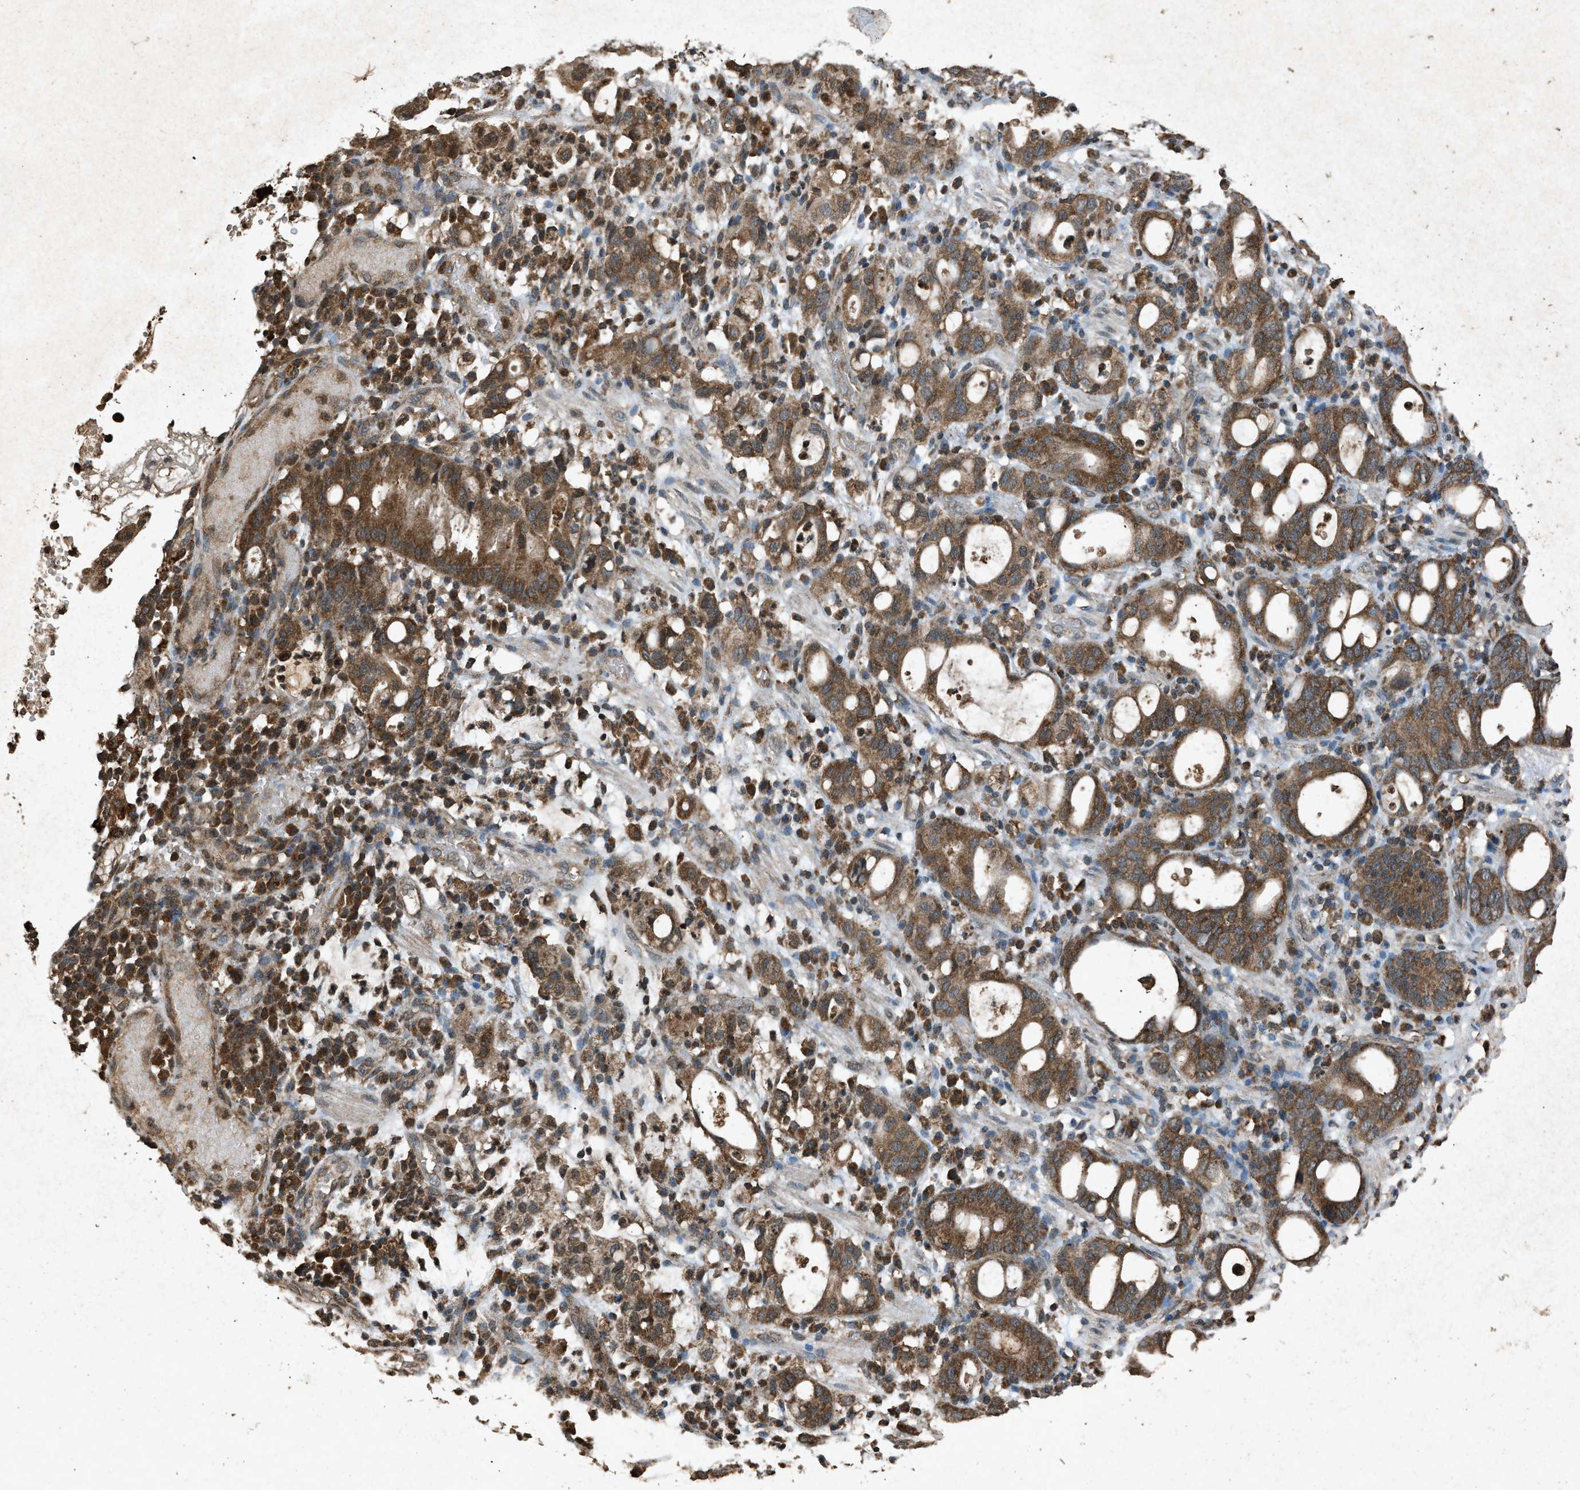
{"staining": {"intensity": "strong", "quantity": ">75%", "location": "cytoplasmic/membranous"}, "tissue": "stomach cancer", "cell_type": "Tumor cells", "image_type": "cancer", "snomed": [{"axis": "morphology", "description": "Adenocarcinoma, NOS"}, {"axis": "topography", "description": "Stomach"}], "caption": "Immunohistochemical staining of human adenocarcinoma (stomach) displays high levels of strong cytoplasmic/membranous expression in approximately >75% of tumor cells.", "gene": "OAS1", "patient": {"sex": "female", "age": 75}}